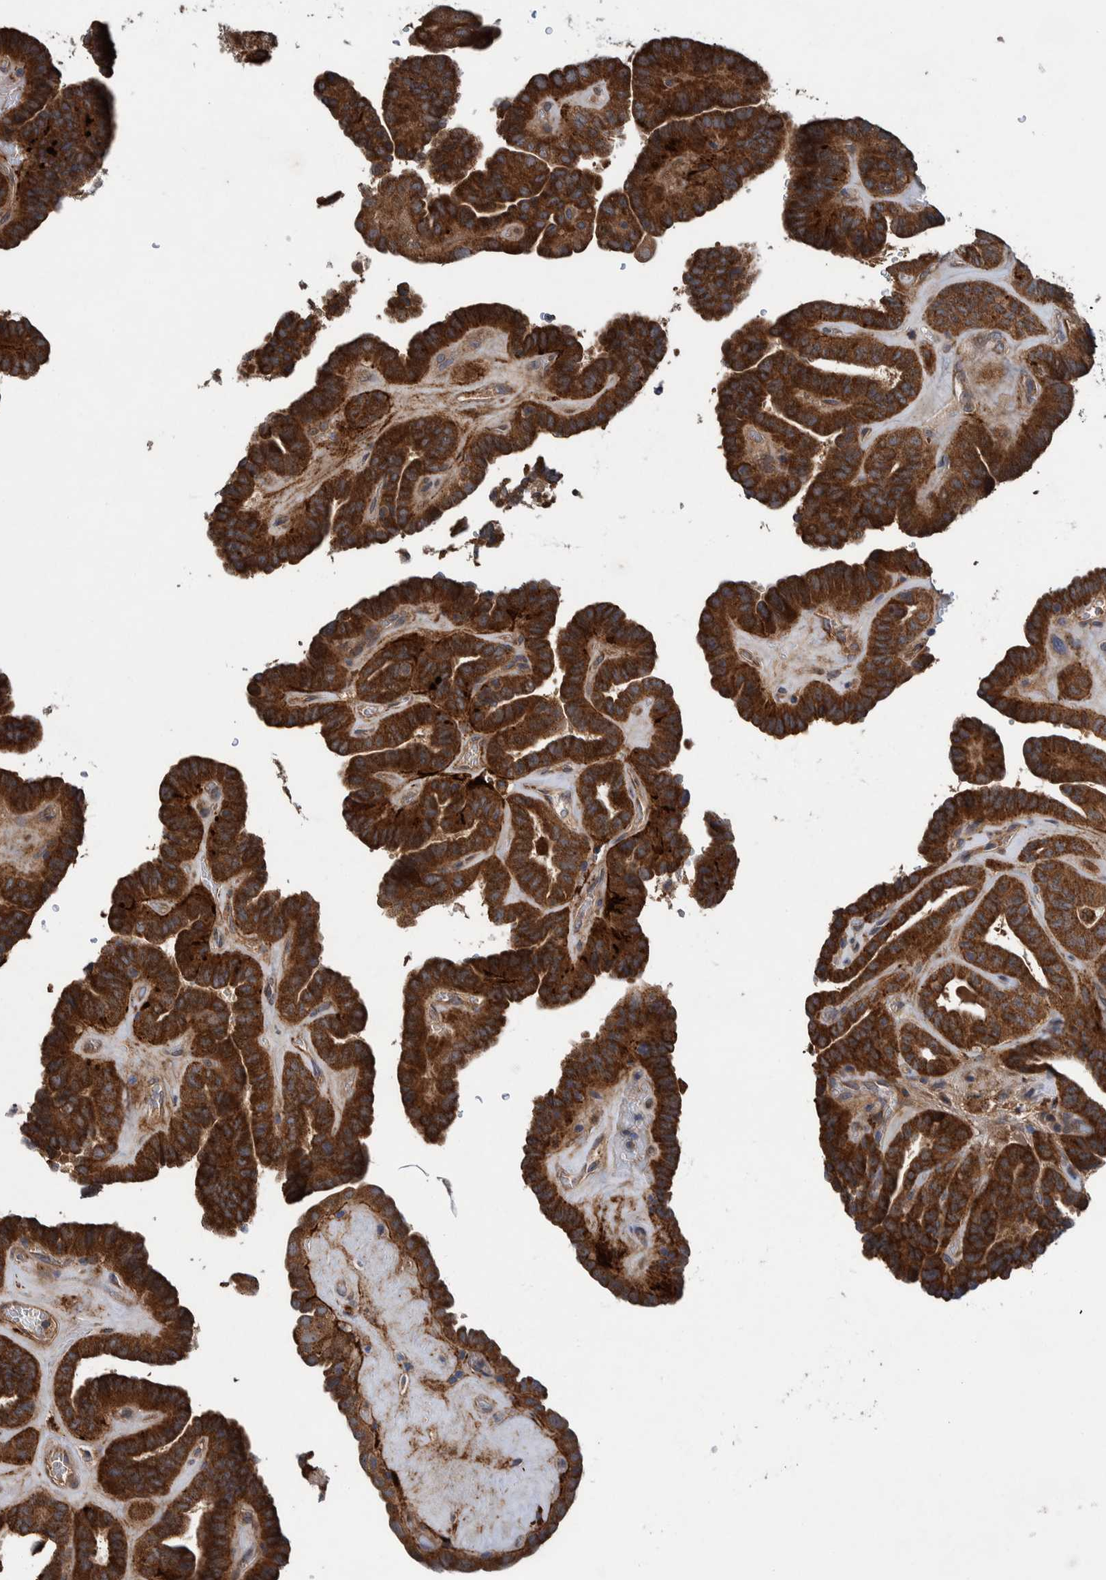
{"staining": {"intensity": "strong", "quantity": ">75%", "location": "cytoplasmic/membranous"}, "tissue": "thyroid cancer", "cell_type": "Tumor cells", "image_type": "cancer", "snomed": [{"axis": "morphology", "description": "Papillary adenocarcinoma, NOS"}, {"axis": "topography", "description": "Thyroid gland"}], "caption": "Thyroid papillary adenocarcinoma was stained to show a protein in brown. There is high levels of strong cytoplasmic/membranous expression in approximately >75% of tumor cells. (Brightfield microscopy of DAB IHC at high magnification).", "gene": "ITIH3", "patient": {"sex": "male", "age": 77}}